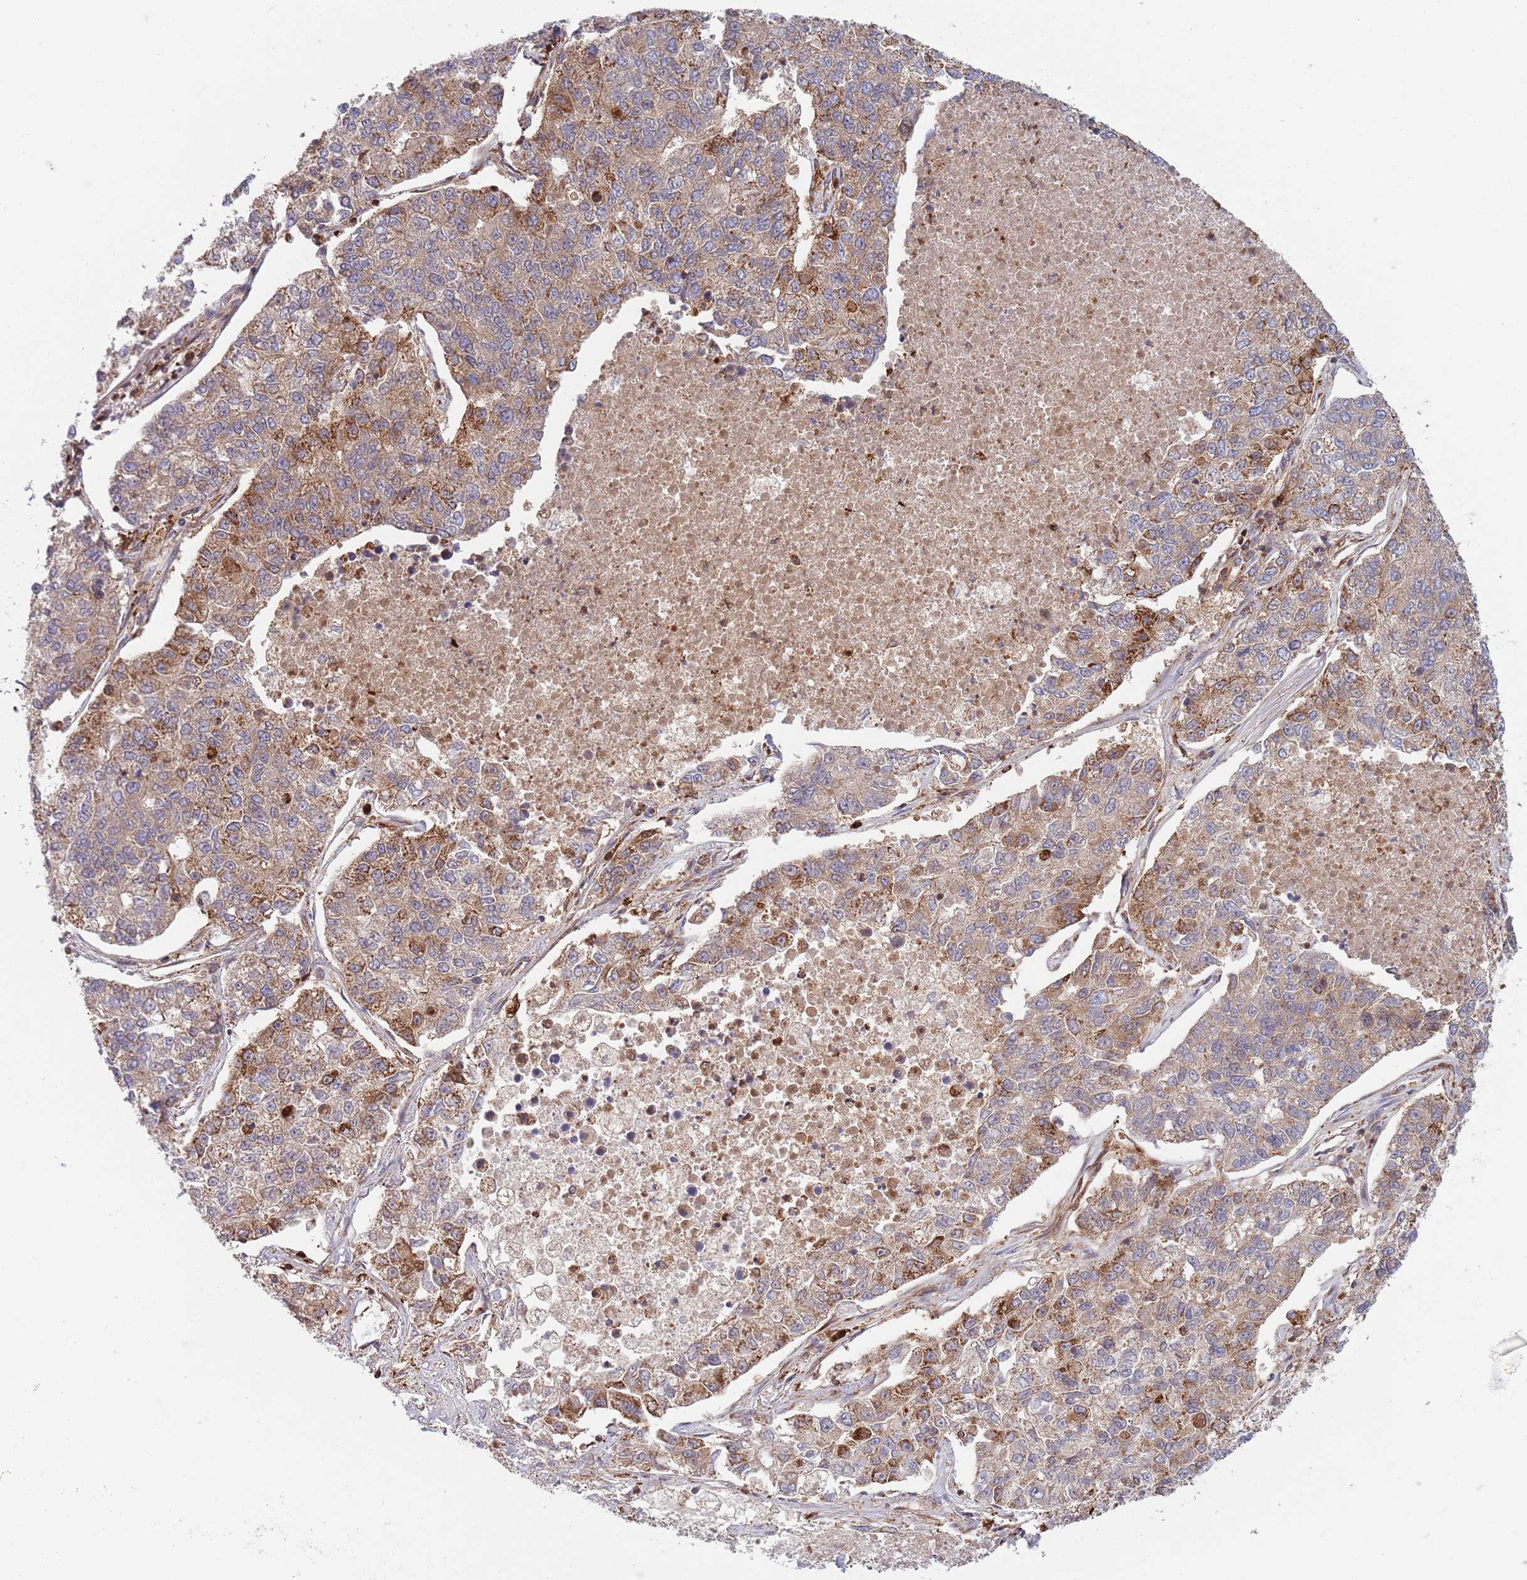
{"staining": {"intensity": "moderate", "quantity": "25%-75%", "location": "cytoplasmic/membranous"}, "tissue": "lung cancer", "cell_type": "Tumor cells", "image_type": "cancer", "snomed": [{"axis": "morphology", "description": "Adenocarcinoma, NOS"}, {"axis": "topography", "description": "Lung"}], "caption": "Protein expression by immunohistochemistry reveals moderate cytoplasmic/membranous expression in approximately 25%-75% of tumor cells in lung cancer. Using DAB (3,3'-diaminobenzidine) (brown) and hematoxylin (blue) stains, captured at high magnification using brightfield microscopy.", "gene": "ZMYM5", "patient": {"sex": "male", "age": 49}}